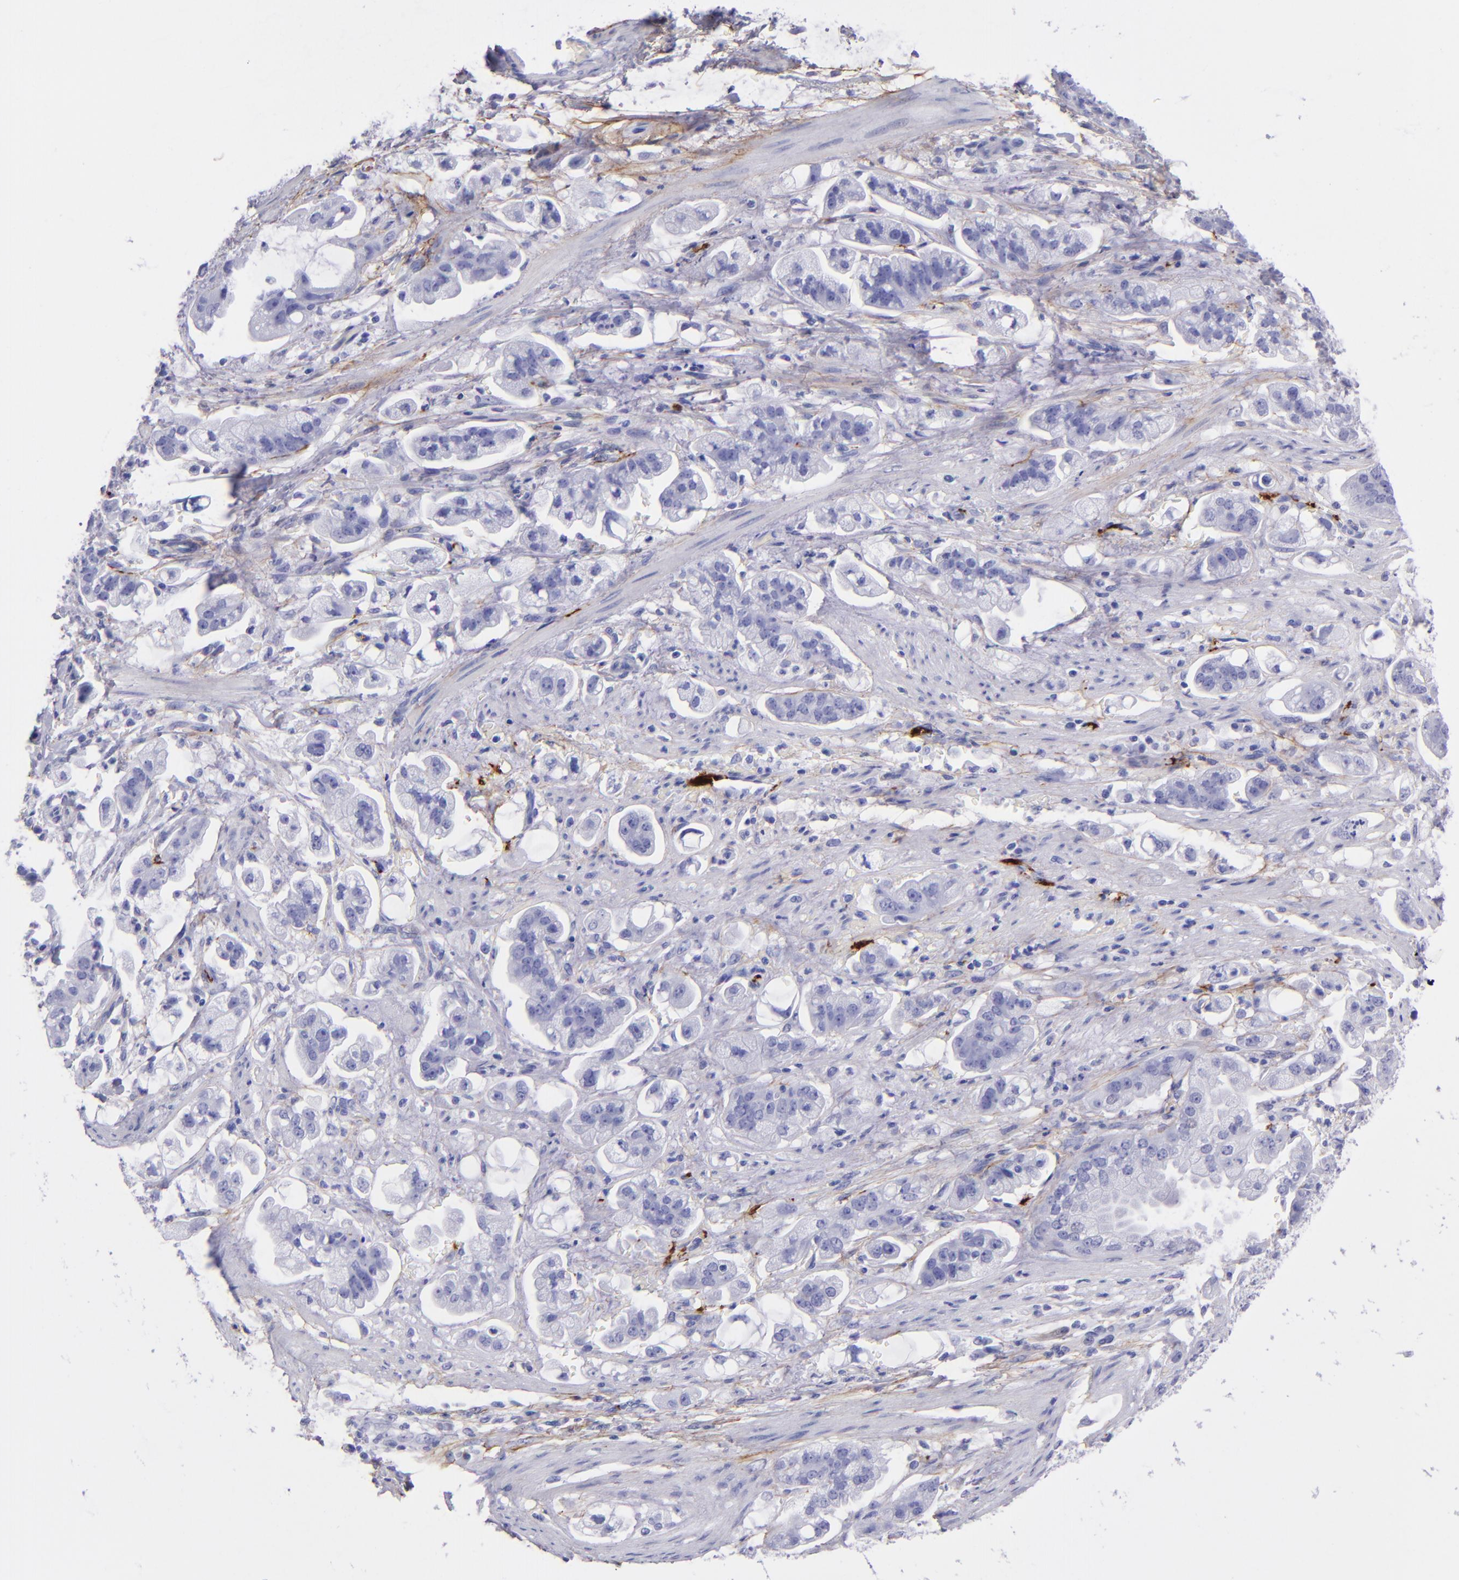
{"staining": {"intensity": "negative", "quantity": "none", "location": "none"}, "tissue": "stomach cancer", "cell_type": "Tumor cells", "image_type": "cancer", "snomed": [{"axis": "morphology", "description": "Adenocarcinoma, NOS"}, {"axis": "topography", "description": "Stomach"}], "caption": "Immunohistochemistry (IHC) of human adenocarcinoma (stomach) displays no staining in tumor cells.", "gene": "EFCAB13", "patient": {"sex": "male", "age": 62}}